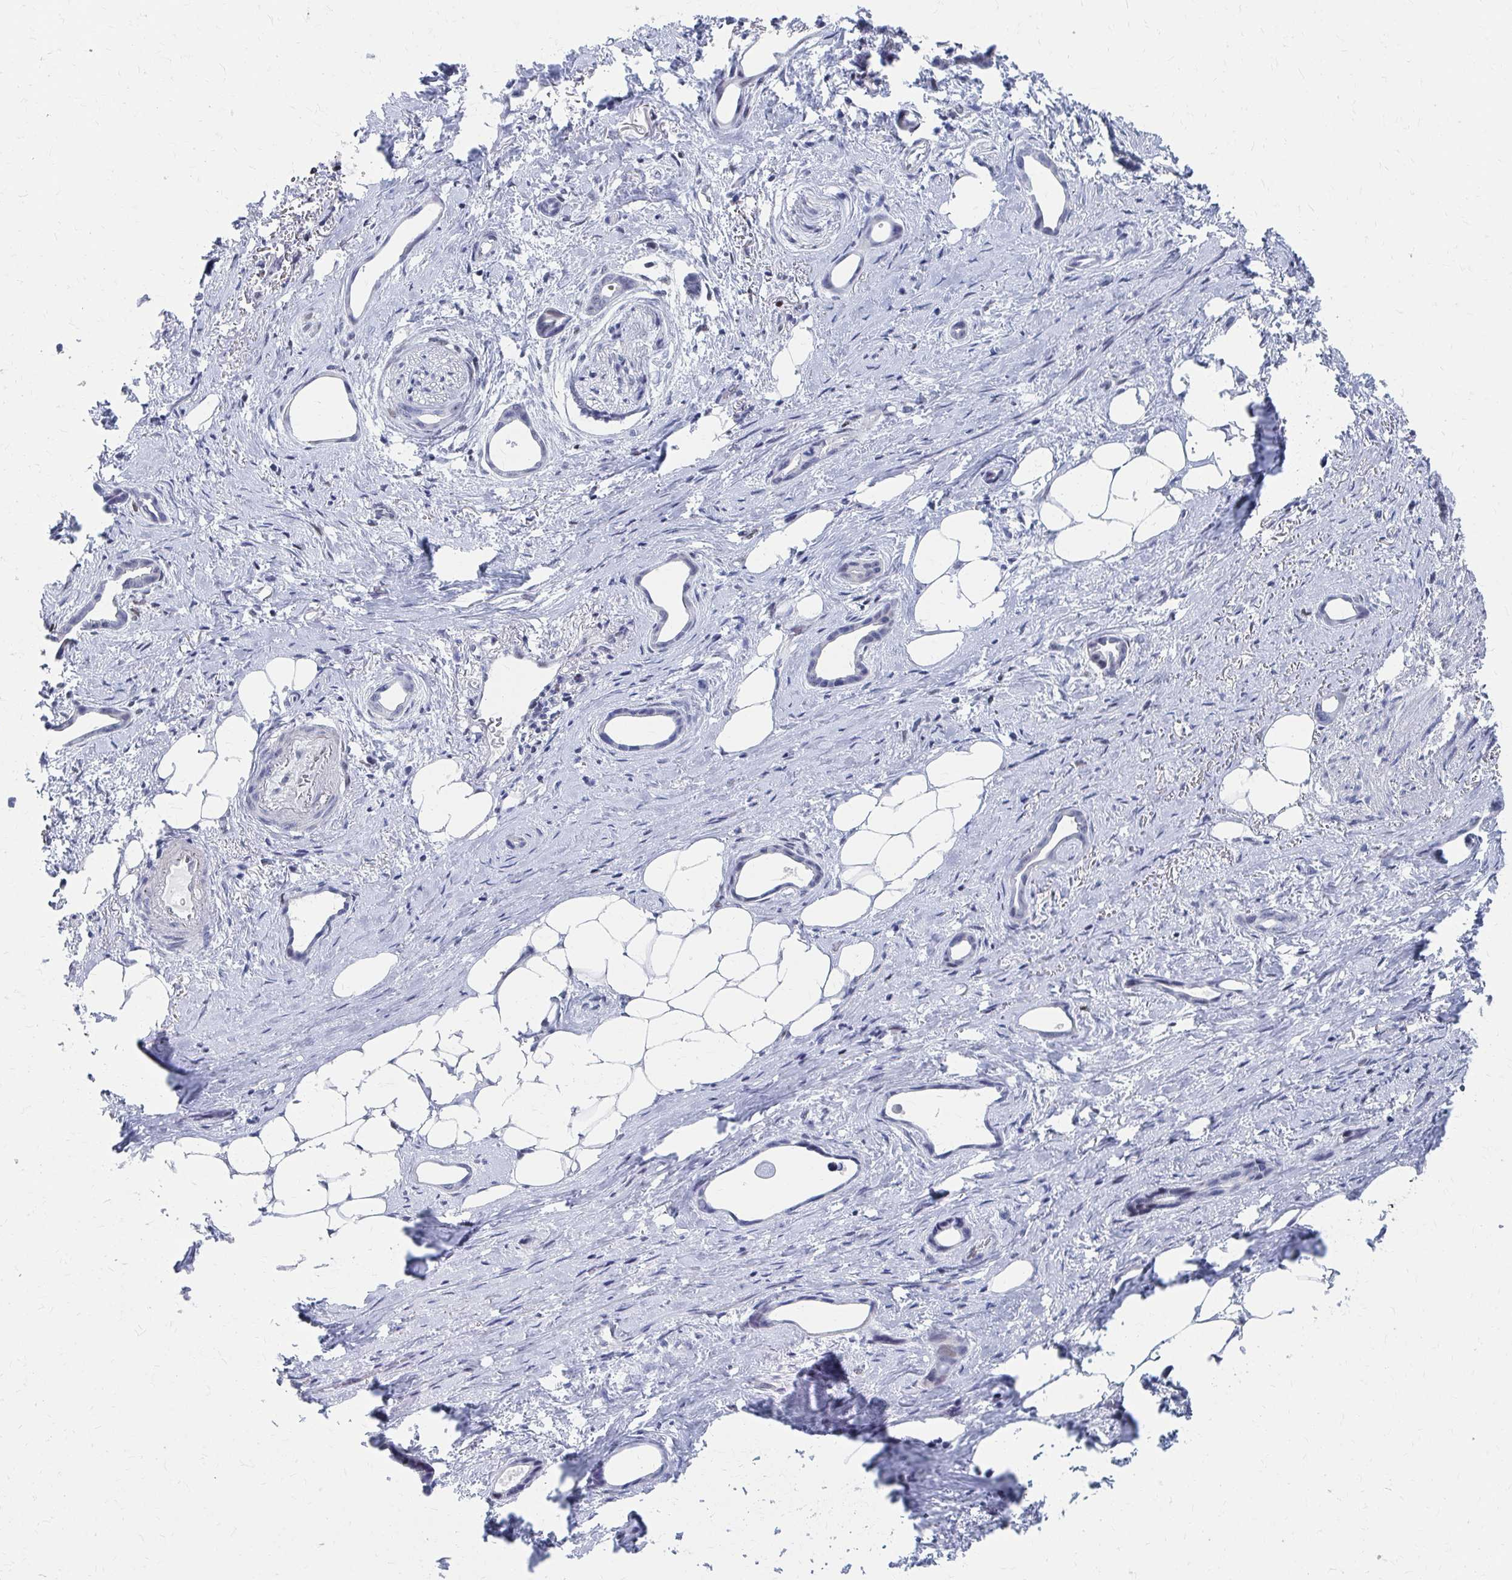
{"staining": {"intensity": "negative", "quantity": "none", "location": "none"}, "tissue": "stomach cancer", "cell_type": "Tumor cells", "image_type": "cancer", "snomed": [{"axis": "morphology", "description": "Adenocarcinoma, NOS"}, {"axis": "topography", "description": "Stomach, upper"}], "caption": "Immunohistochemistry micrograph of adenocarcinoma (stomach) stained for a protein (brown), which reveals no expression in tumor cells.", "gene": "CDIN1", "patient": {"sex": "male", "age": 62}}